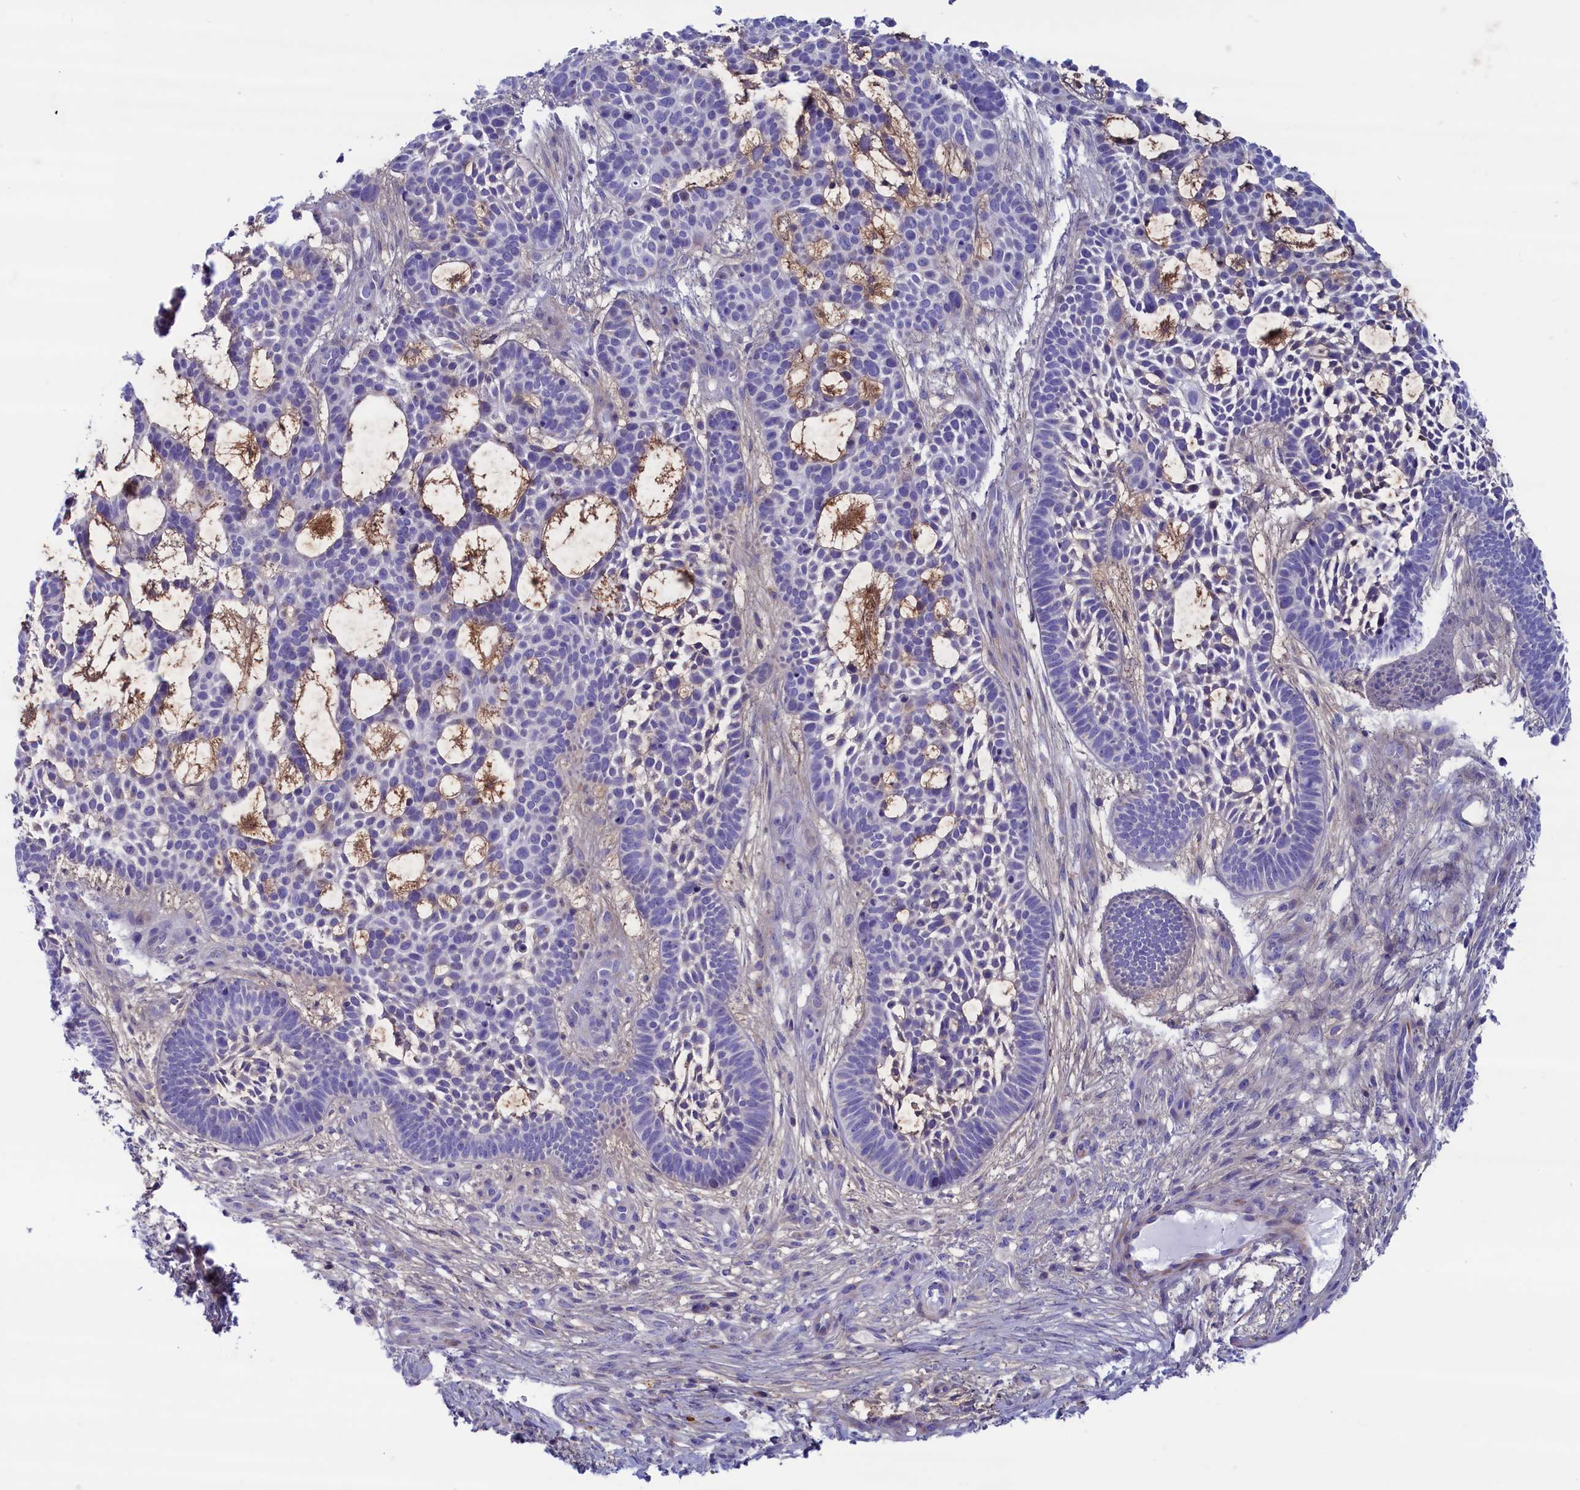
{"staining": {"intensity": "negative", "quantity": "none", "location": "none"}, "tissue": "skin cancer", "cell_type": "Tumor cells", "image_type": "cancer", "snomed": [{"axis": "morphology", "description": "Basal cell carcinoma"}, {"axis": "topography", "description": "Skin"}], "caption": "Basal cell carcinoma (skin) was stained to show a protein in brown. There is no significant positivity in tumor cells. Brightfield microscopy of immunohistochemistry (IHC) stained with DAB (brown) and hematoxylin (blue), captured at high magnification.", "gene": "MPV17L2", "patient": {"sex": "male", "age": 89}}